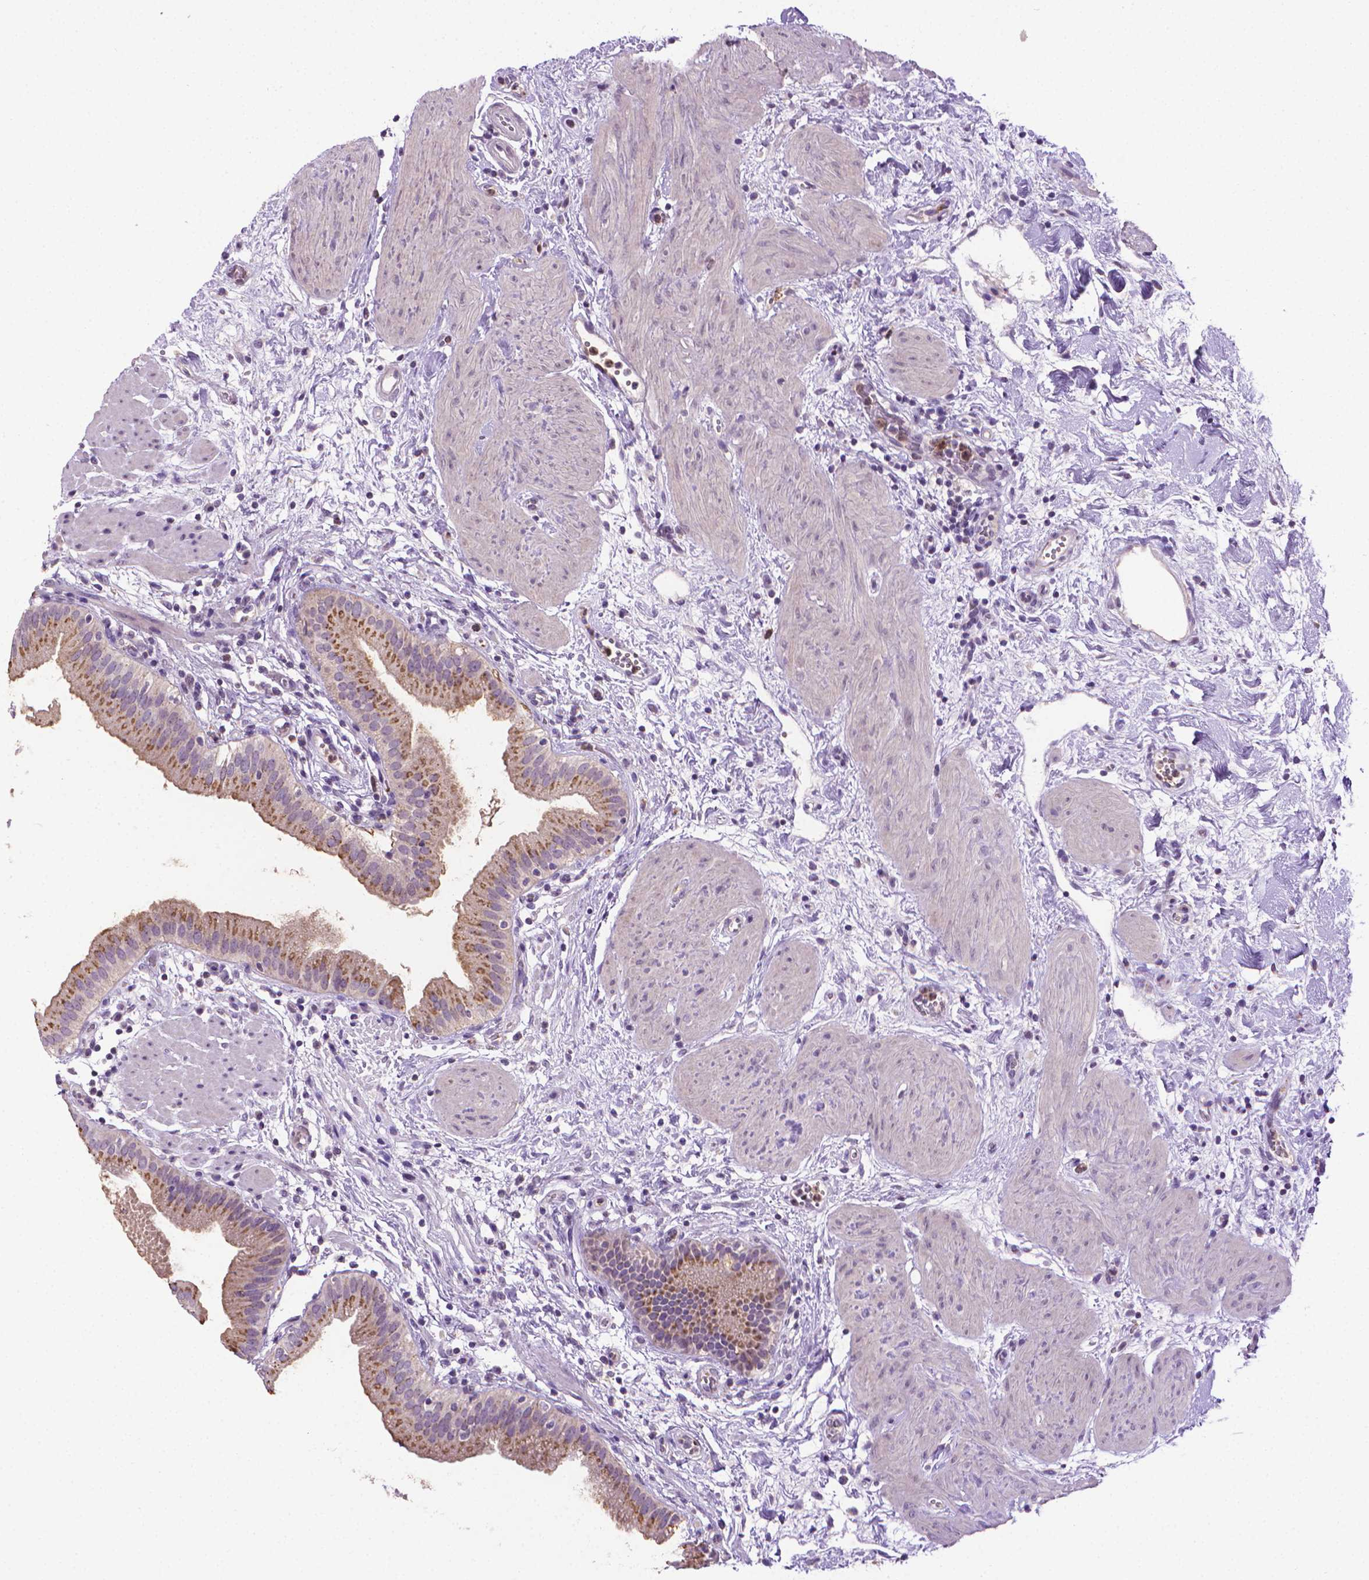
{"staining": {"intensity": "moderate", "quantity": "<25%", "location": "cytoplasmic/membranous"}, "tissue": "gallbladder", "cell_type": "Glandular cells", "image_type": "normal", "snomed": [{"axis": "morphology", "description": "Normal tissue, NOS"}, {"axis": "topography", "description": "Gallbladder"}], "caption": "Gallbladder stained with DAB (3,3'-diaminobenzidine) IHC exhibits low levels of moderate cytoplasmic/membranous staining in about <25% of glandular cells.", "gene": "CDKN2D", "patient": {"sex": "female", "age": 65}}